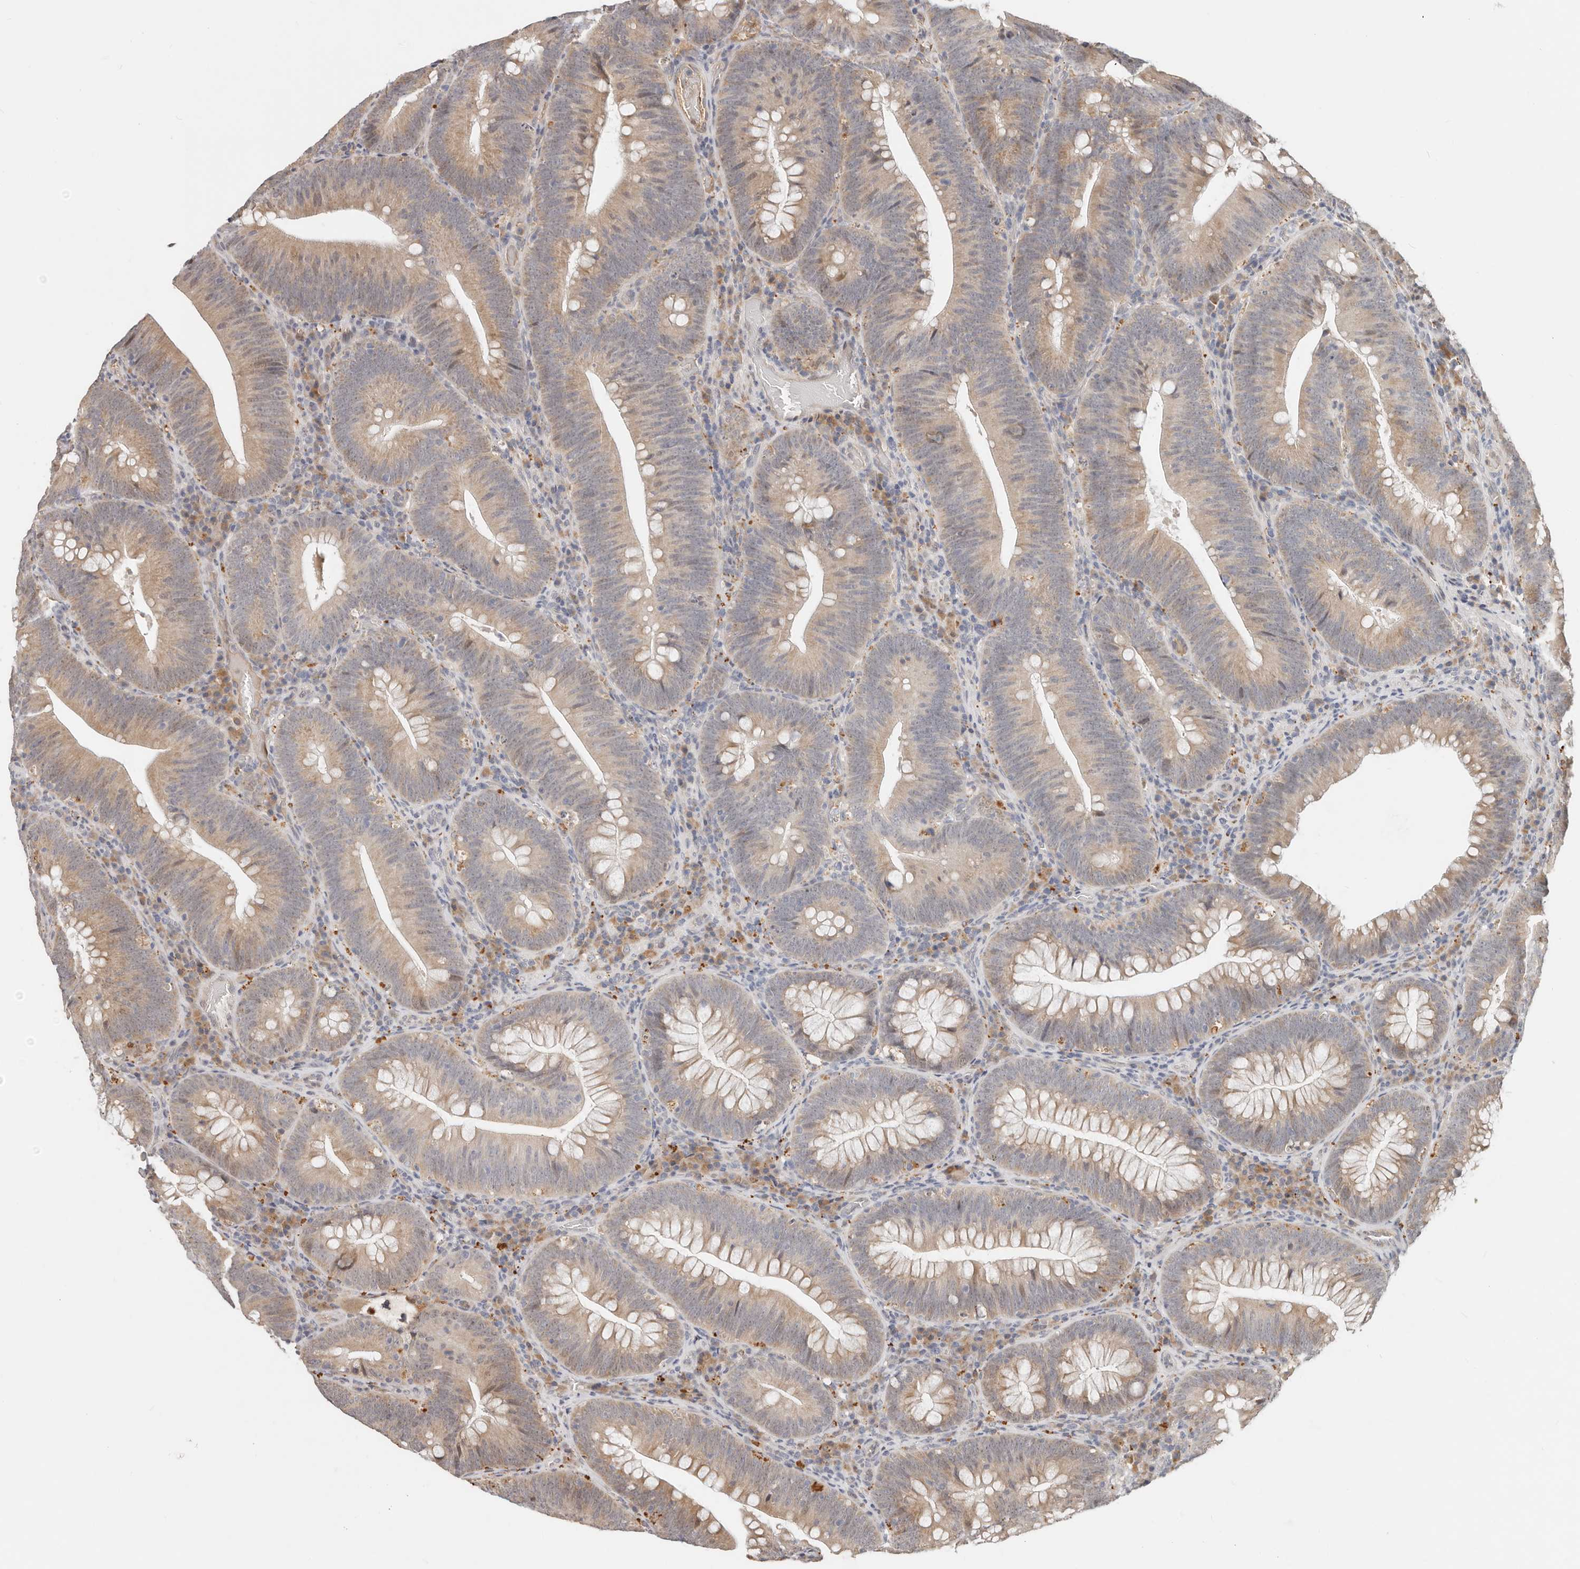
{"staining": {"intensity": "weak", "quantity": ">75%", "location": "cytoplasmic/membranous"}, "tissue": "colorectal cancer", "cell_type": "Tumor cells", "image_type": "cancer", "snomed": [{"axis": "morphology", "description": "Normal tissue, NOS"}, {"axis": "topography", "description": "Colon"}], "caption": "DAB (3,3'-diaminobenzidine) immunohistochemical staining of human colorectal cancer displays weak cytoplasmic/membranous protein positivity in about >75% of tumor cells.", "gene": "ZRANB1", "patient": {"sex": "female", "age": 82}}